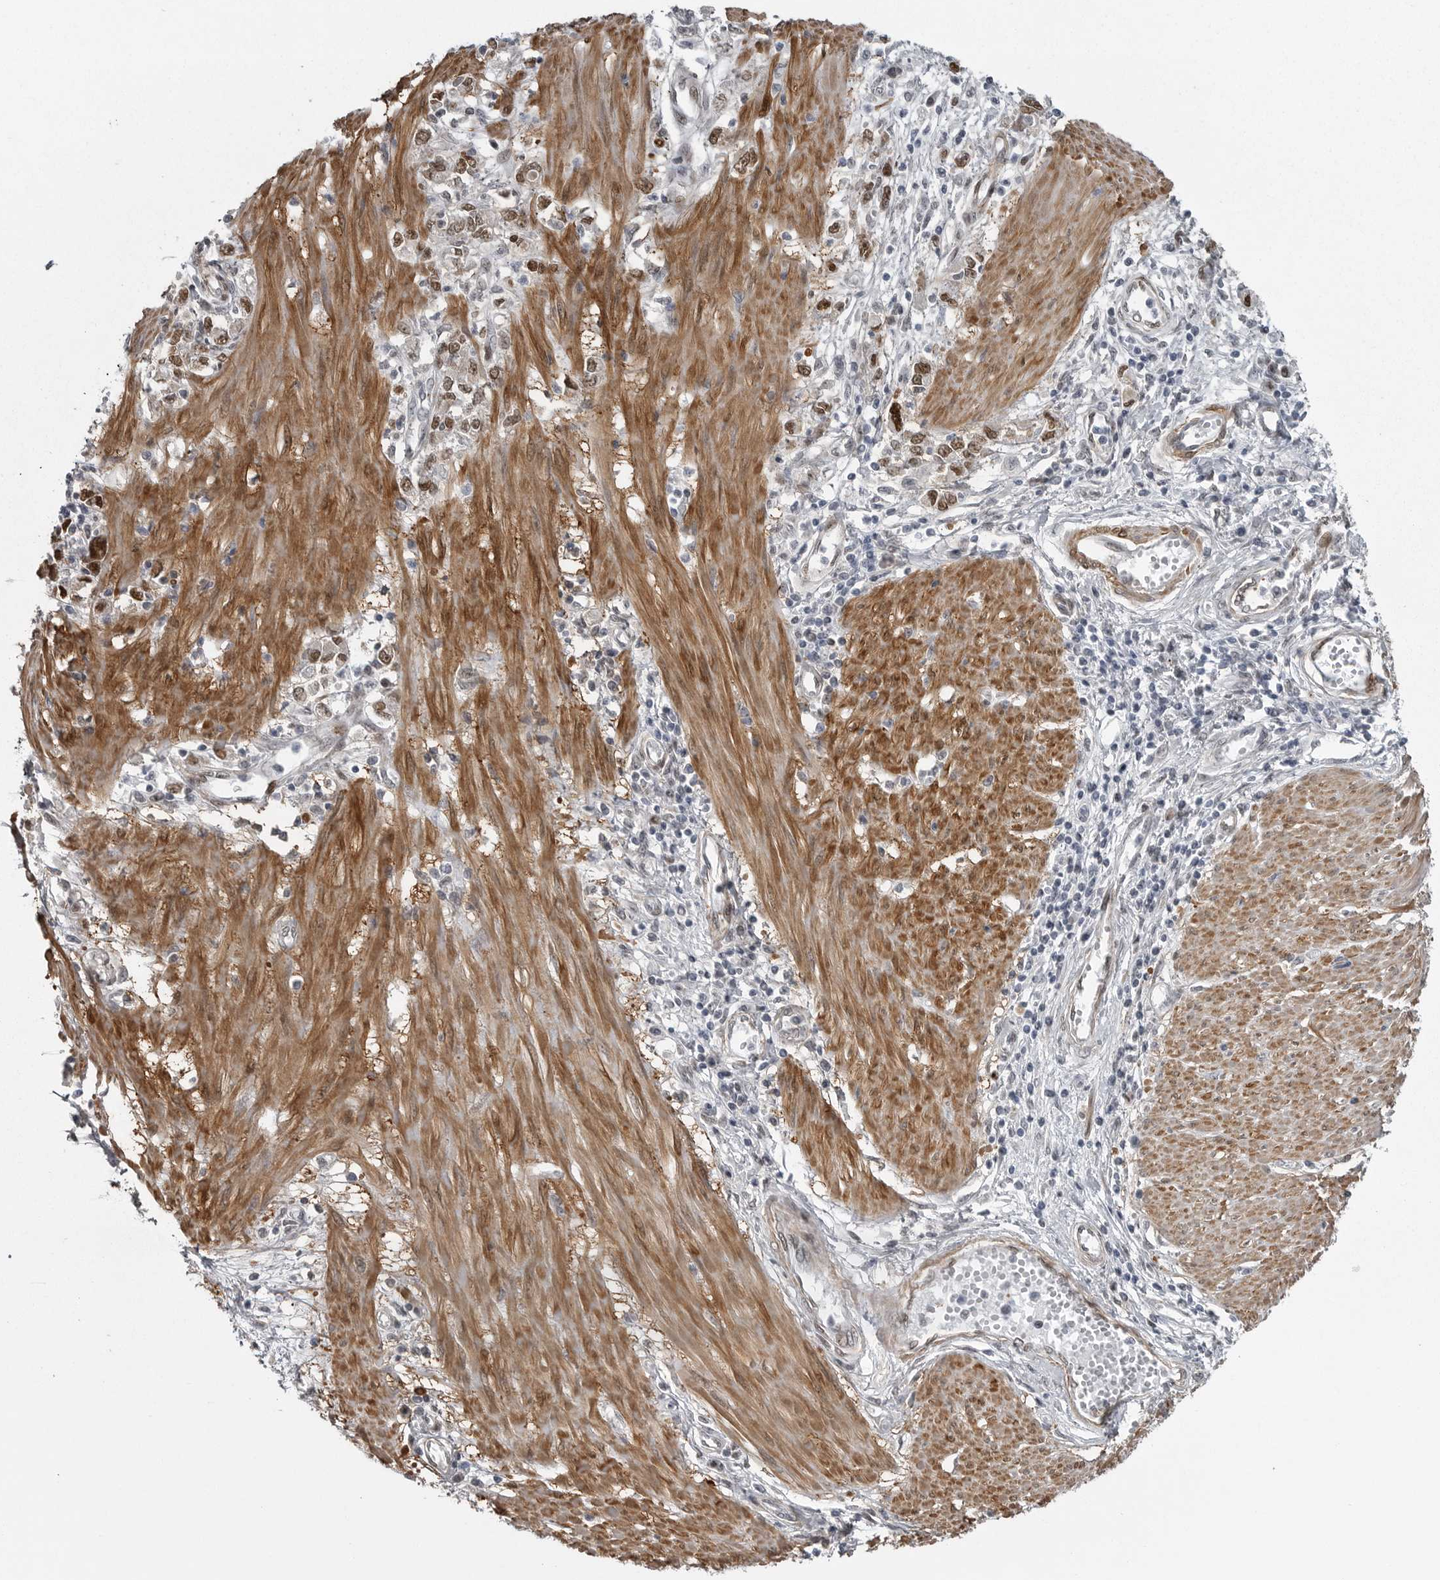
{"staining": {"intensity": "moderate", "quantity": ">75%", "location": "nuclear"}, "tissue": "stomach cancer", "cell_type": "Tumor cells", "image_type": "cancer", "snomed": [{"axis": "morphology", "description": "Adenocarcinoma, NOS"}, {"axis": "topography", "description": "Stomach"}], "caption": "Immunohistochemistry of adenocarcinoma (stomach) shows medium levels of moderate nuclear staining in about >75% of tumor cells.", "gene": "HMGN3", "patient": {"sex": "female", "age": 76}}